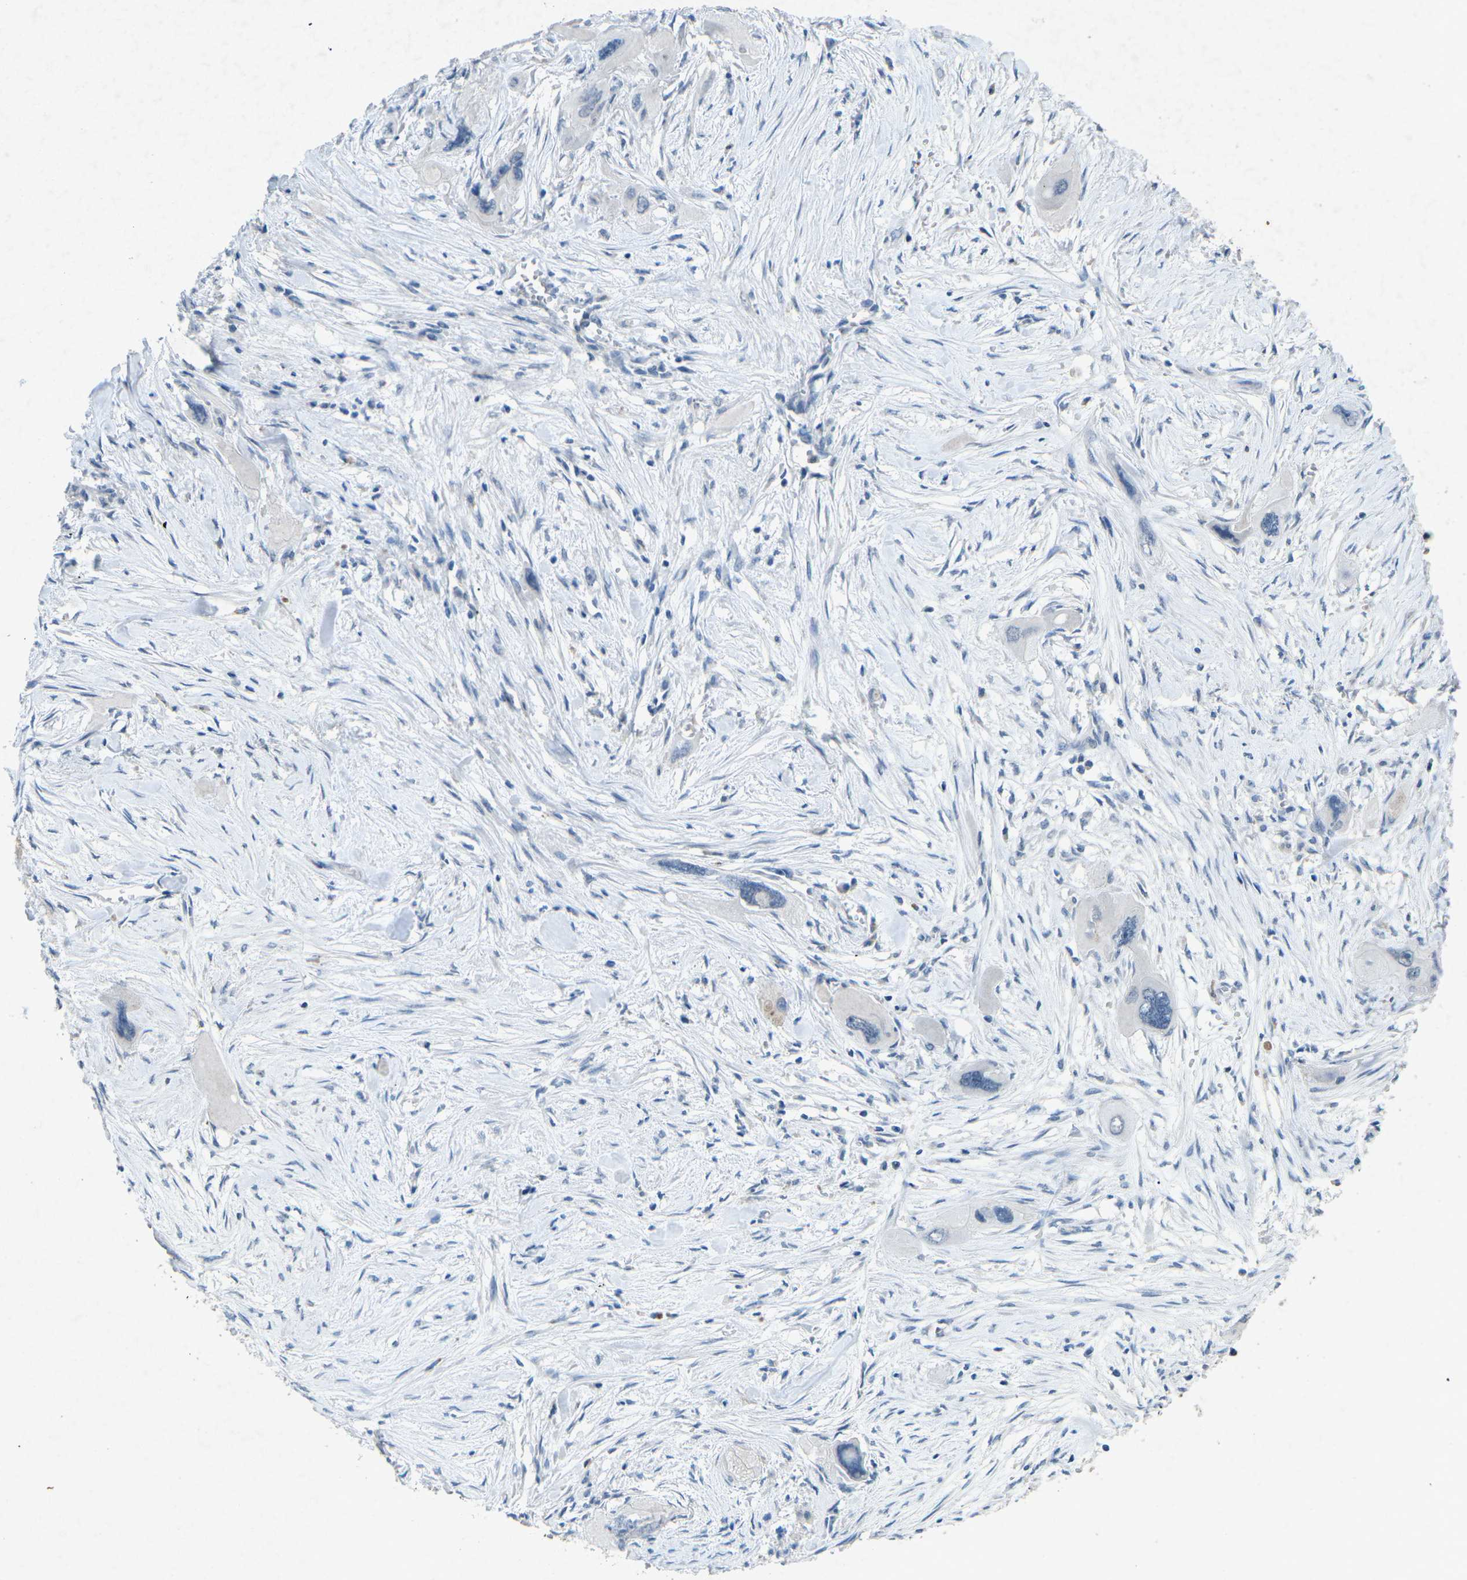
{"staining": {"intensity": "negative", "quantity": "none", "location": "none"}, "tissue": "pancreatic cancer", "cell_type": "Tumor cells", "image_type": "cancer", "snomed": [{"axis": "morphology", "description": "Adenocarcinoma, NOS"}, {"axis": "topography", "description": "Pancreas"}], "caption": "Histopathology image shows no significant protein positivity in tumor cells of adenocarcinoma (pancreatic).", "gene": "A1BG", "patient": {"sex": "male", "age": 73}}